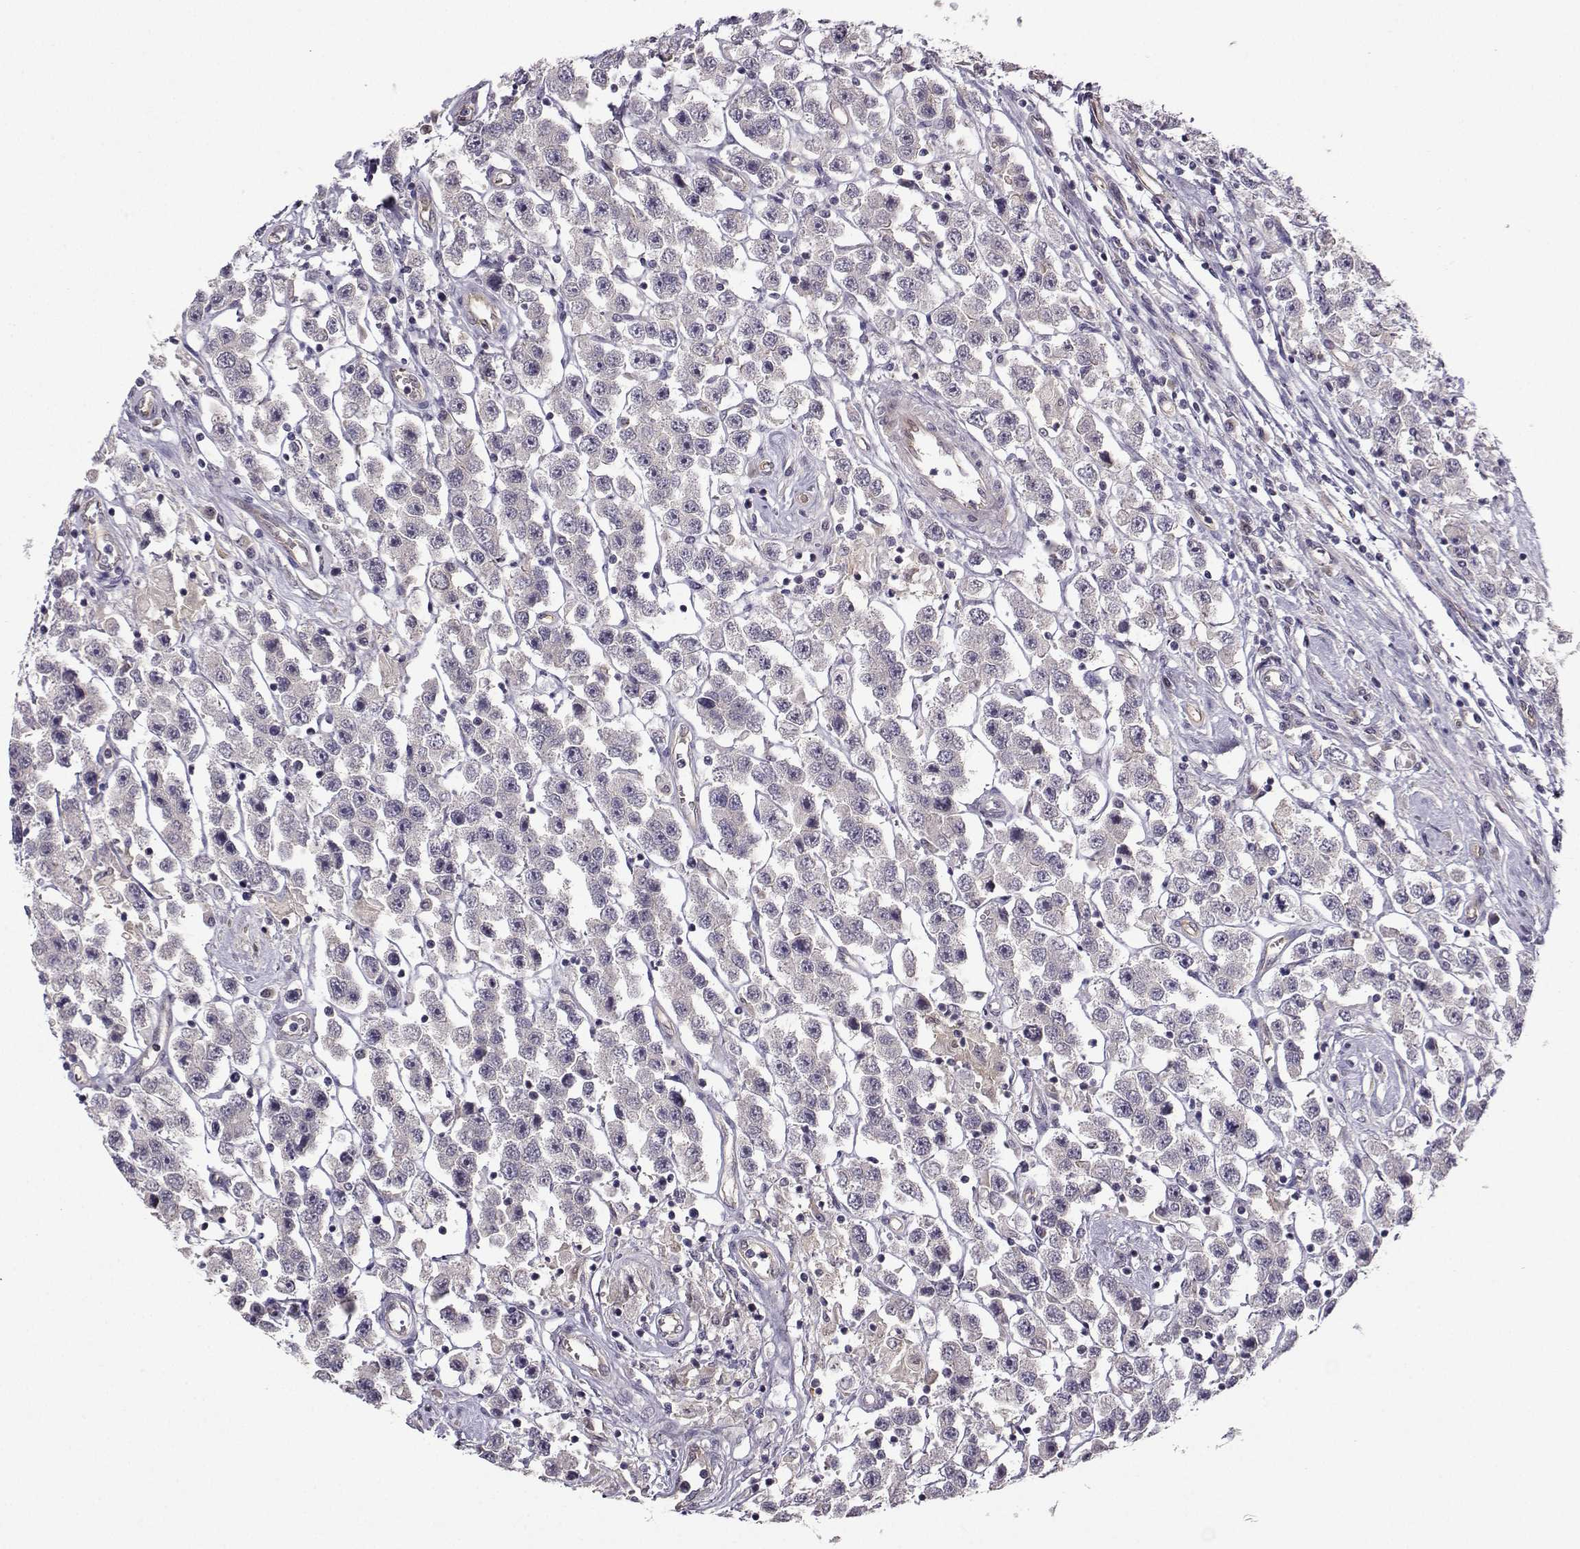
{"staining": {"intensity": "negative", "quantity": "none", "location": "none"}, "tissue": "testis cancer", "cell_type": "Tumor cells", "image_type": "cancer", "snomed": [{"axis": "morphology", "description": "Seminoma, NOS"}, {"axis": "topography", "description": "Testis"}], "caption": "DAB immunohistochemical staining of human seminoma (testis) shows no significant staining in tumor cells. (DAB (3,3'-diaminobenzidine) IHC visualized using brightfield microscopy, high magnification).", "gene": "NQO1", "patient": {"sex": "male", "age": 45}}